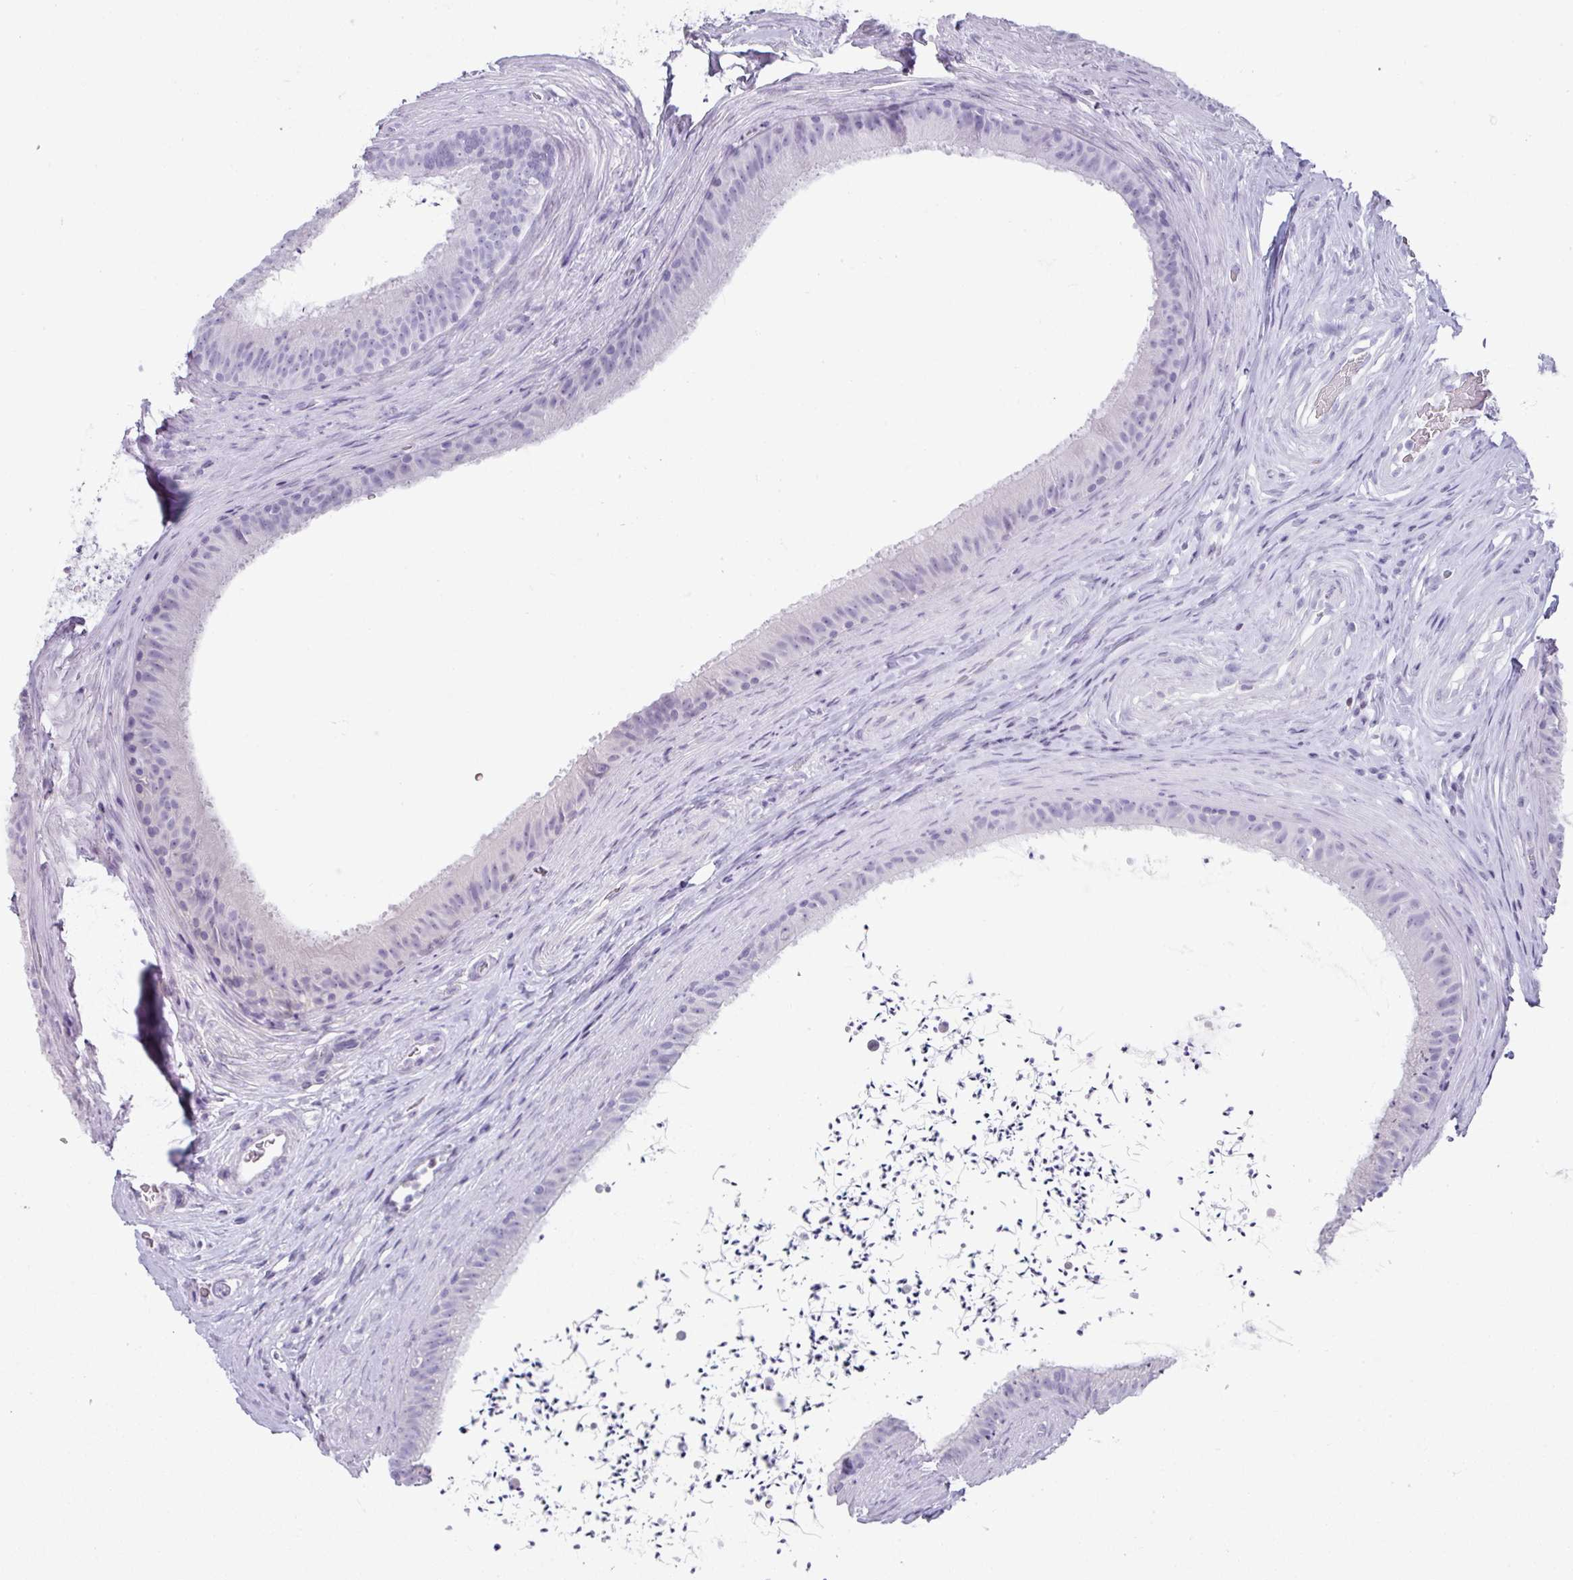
{"staining": {"intensity": "negative", "quantity": "none", "location": "none"}, "tissue": "epididymis", "cell_type": "Glandular cells", "image_type": "normal", "snomed": [{"axis": "morphology", "description": "Normal tissue, NOS"}, {"axis": "topography", "description": "Testis"}, {"axis": "topography", "description": "Epididymis"}], "caption": "Immunohistochemical staining of unremarkable epididymis shows no significant staining in glandular cells. (Stains: DAB (3,3'-diaminobenzidine) immunohistochemistry with hematoxylin counter stain, Microscopy: brightfield microscopy at high magnification).", "gene": "STAT5A", "patient": {"sex": "male", "age": 41}}